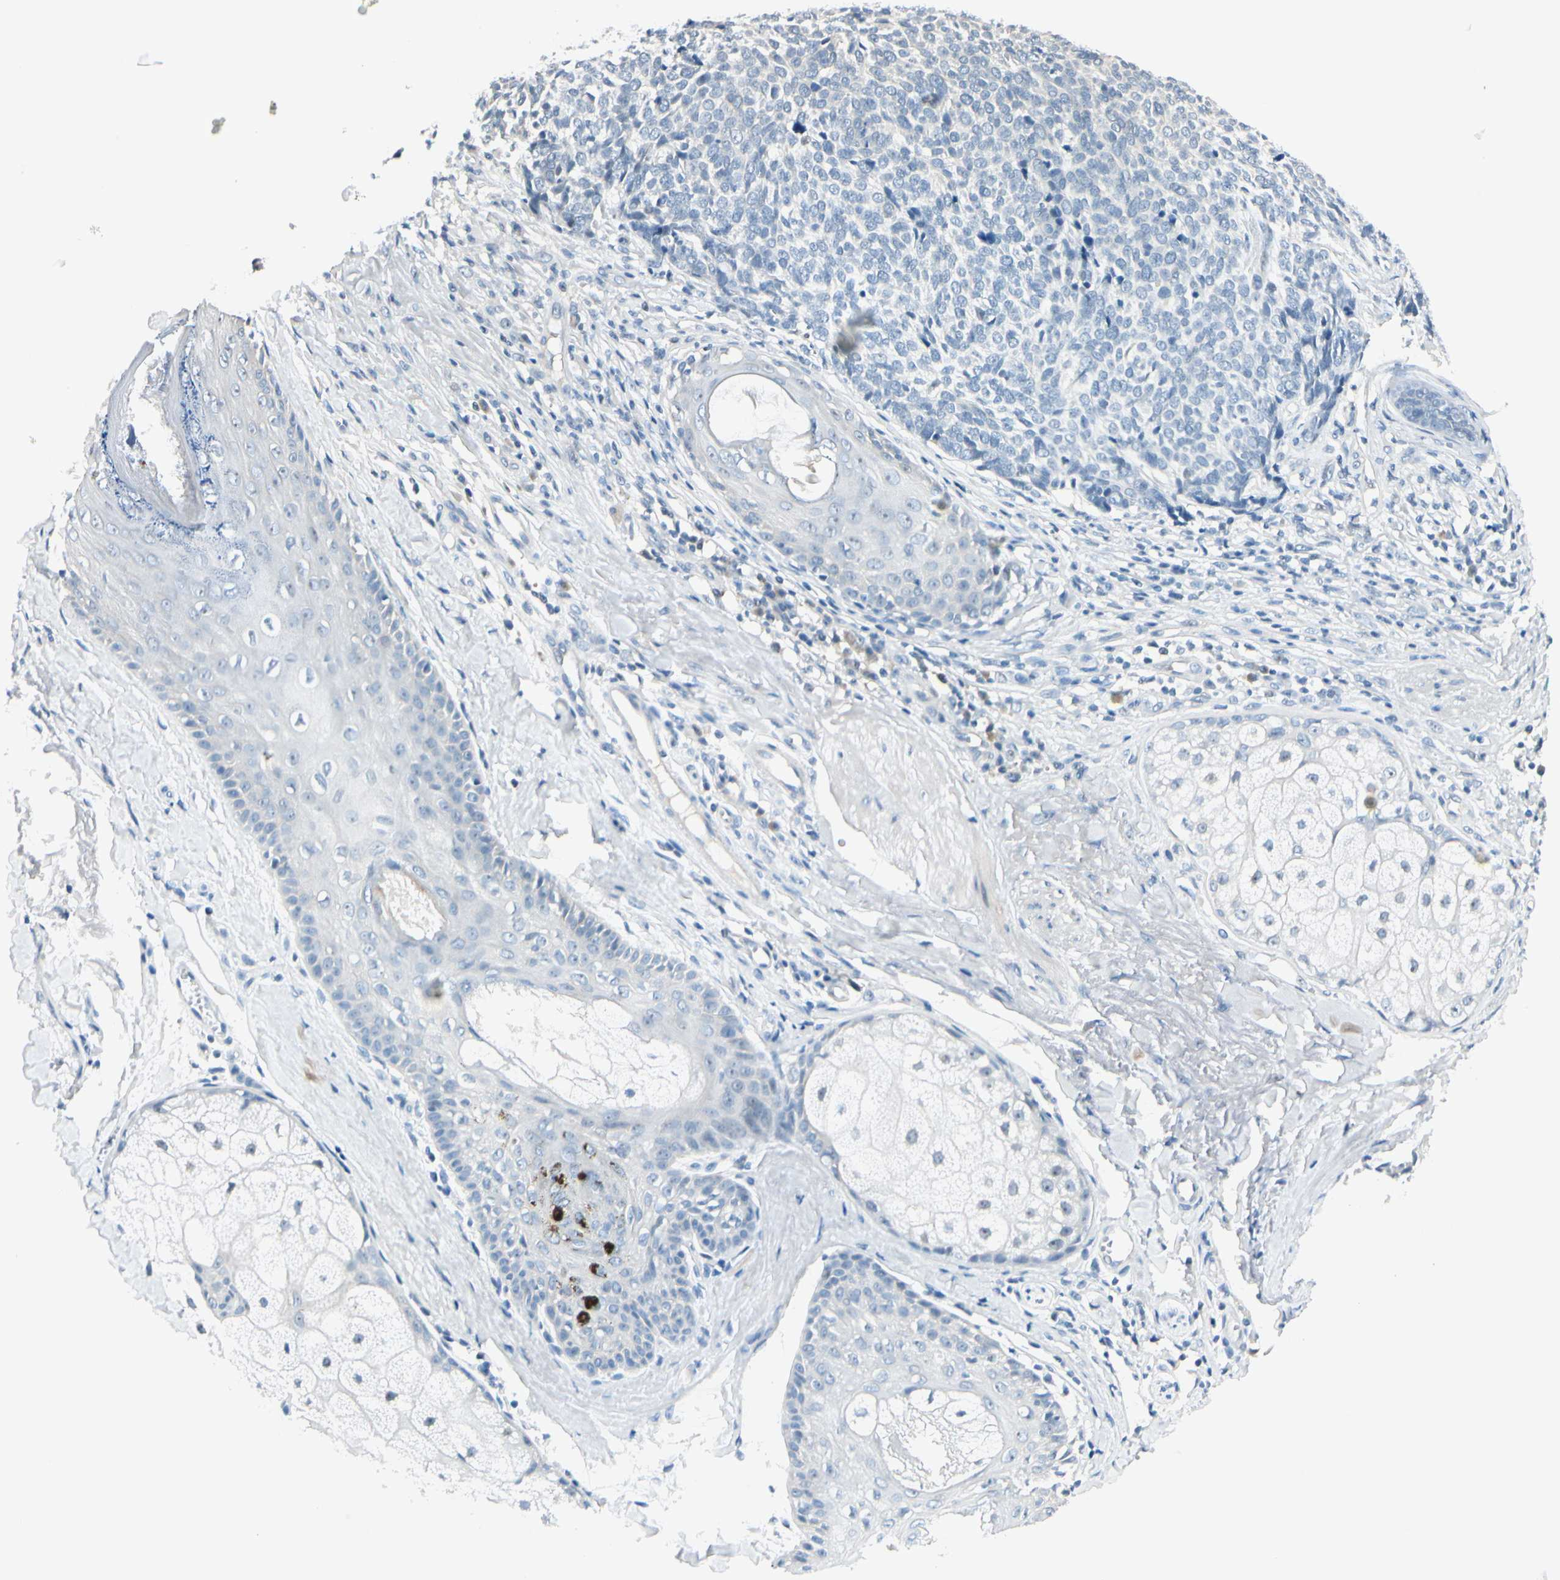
{"staining": {"intensity": "negative", "quantity": "none", "location": "none"}, "tissue": "skin cancer", "cell_type": "Tumor cells", "image_type": "cancer", "snomed": [{"axis": "morphology", "description": "Basal cell carcinoma"}, {"axis": "topography", "description": "Skin"}], "caption": "Immunohistochemical staining of skin cancer (basal cell carcinoma) reveals no significant staining in tumor cells. (DAB IHC, high magnification).", "gene": "ZSCAN1", "patient": {"sex": "male", "age": 84}}